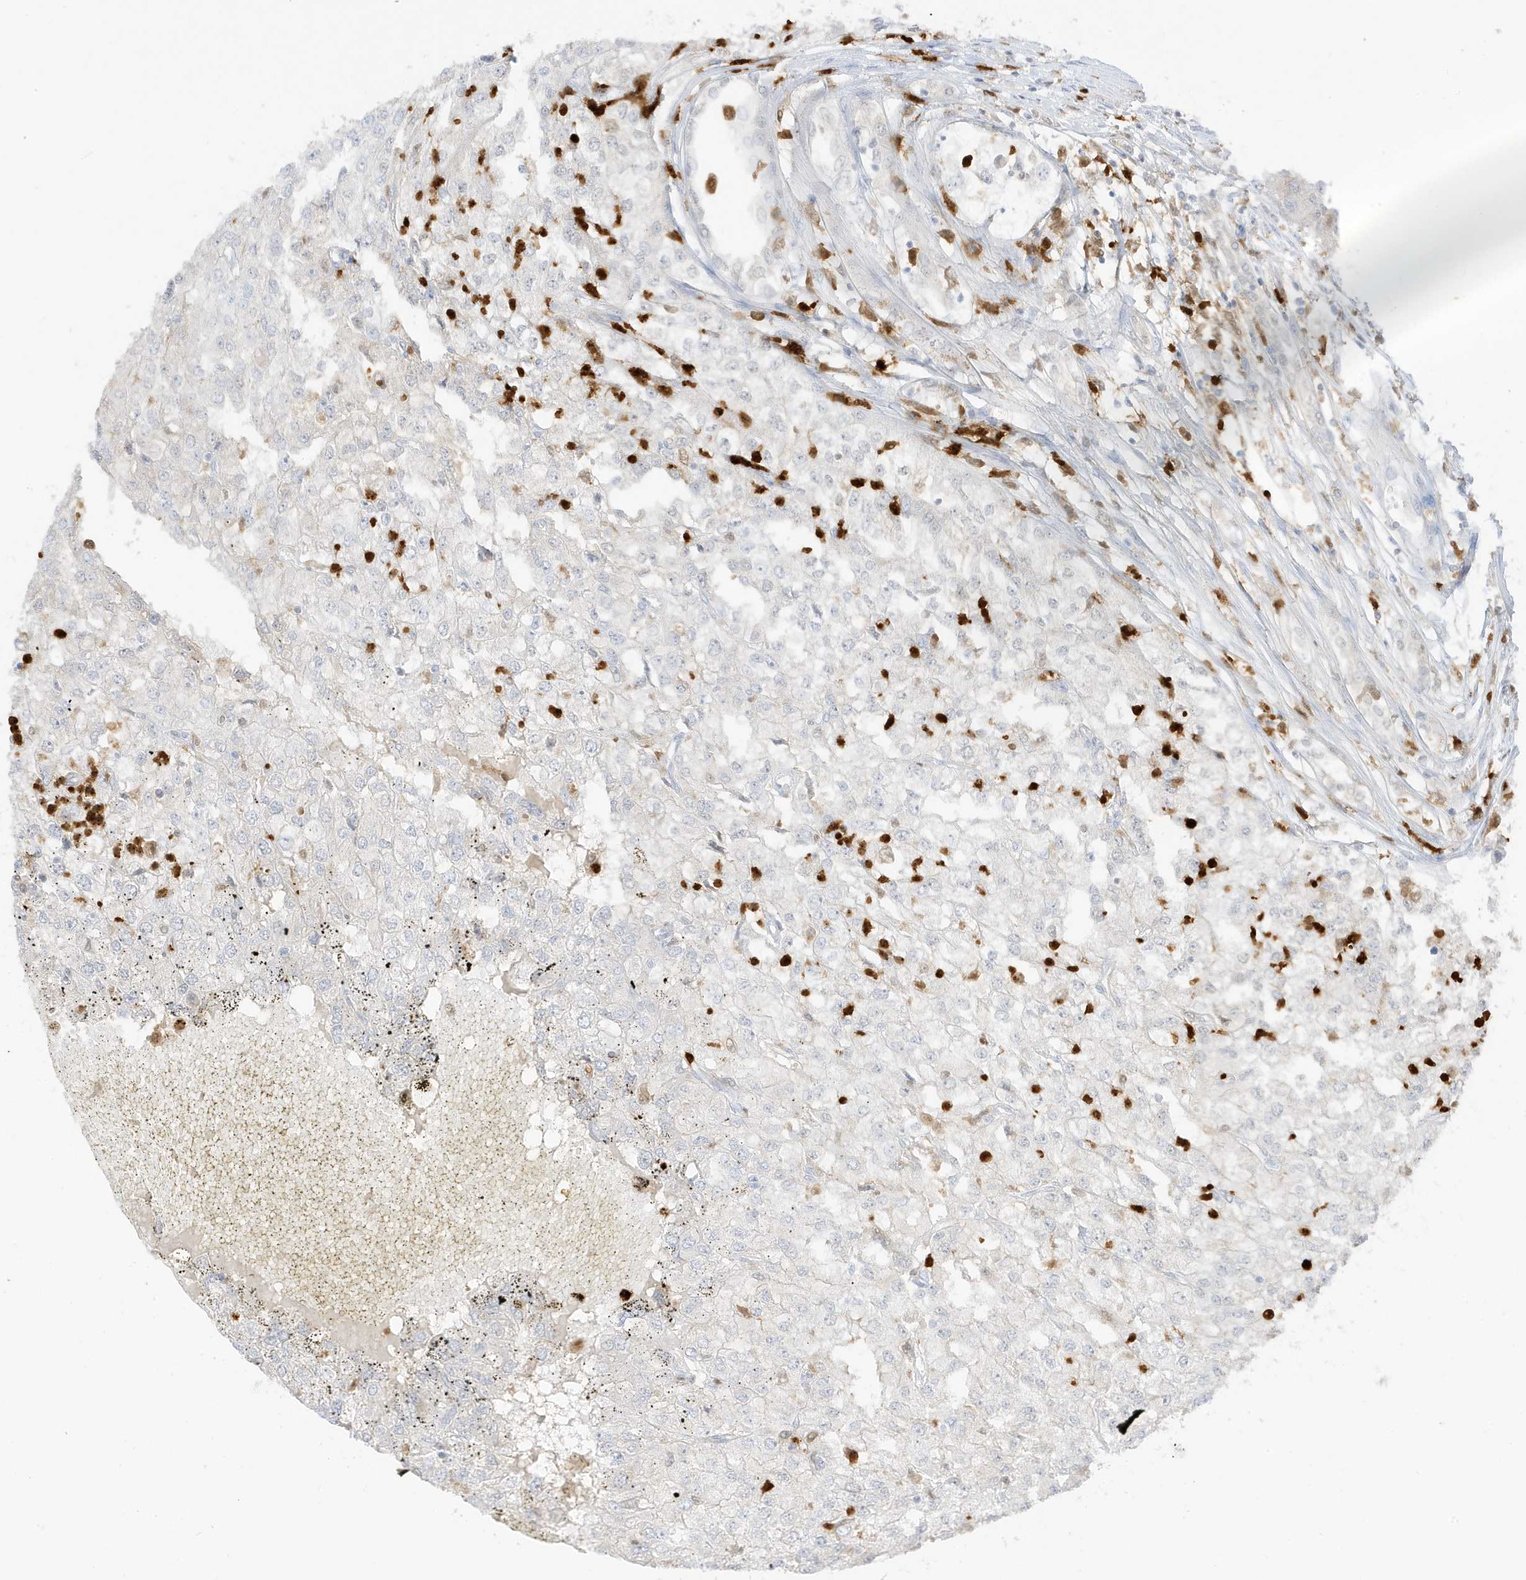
{"staining": {"intensity": "negative", "quantity": "none", "location": "none"}, "tissue": "renal cancer", "cell_type": "Tumor cells", "image_type": "cancer", "snomed": [{"axis": "morphology", "description": "Adenocarcinoma, NOS"}, {"axis": "topography", "description": "Kidney"}], "caption": "Immunohistochemical staining of renal adenocarcinoma shows no significant positivity in tumor cells.", "gene": "GCA", "patient": {"sex": "female", "age": 54}}